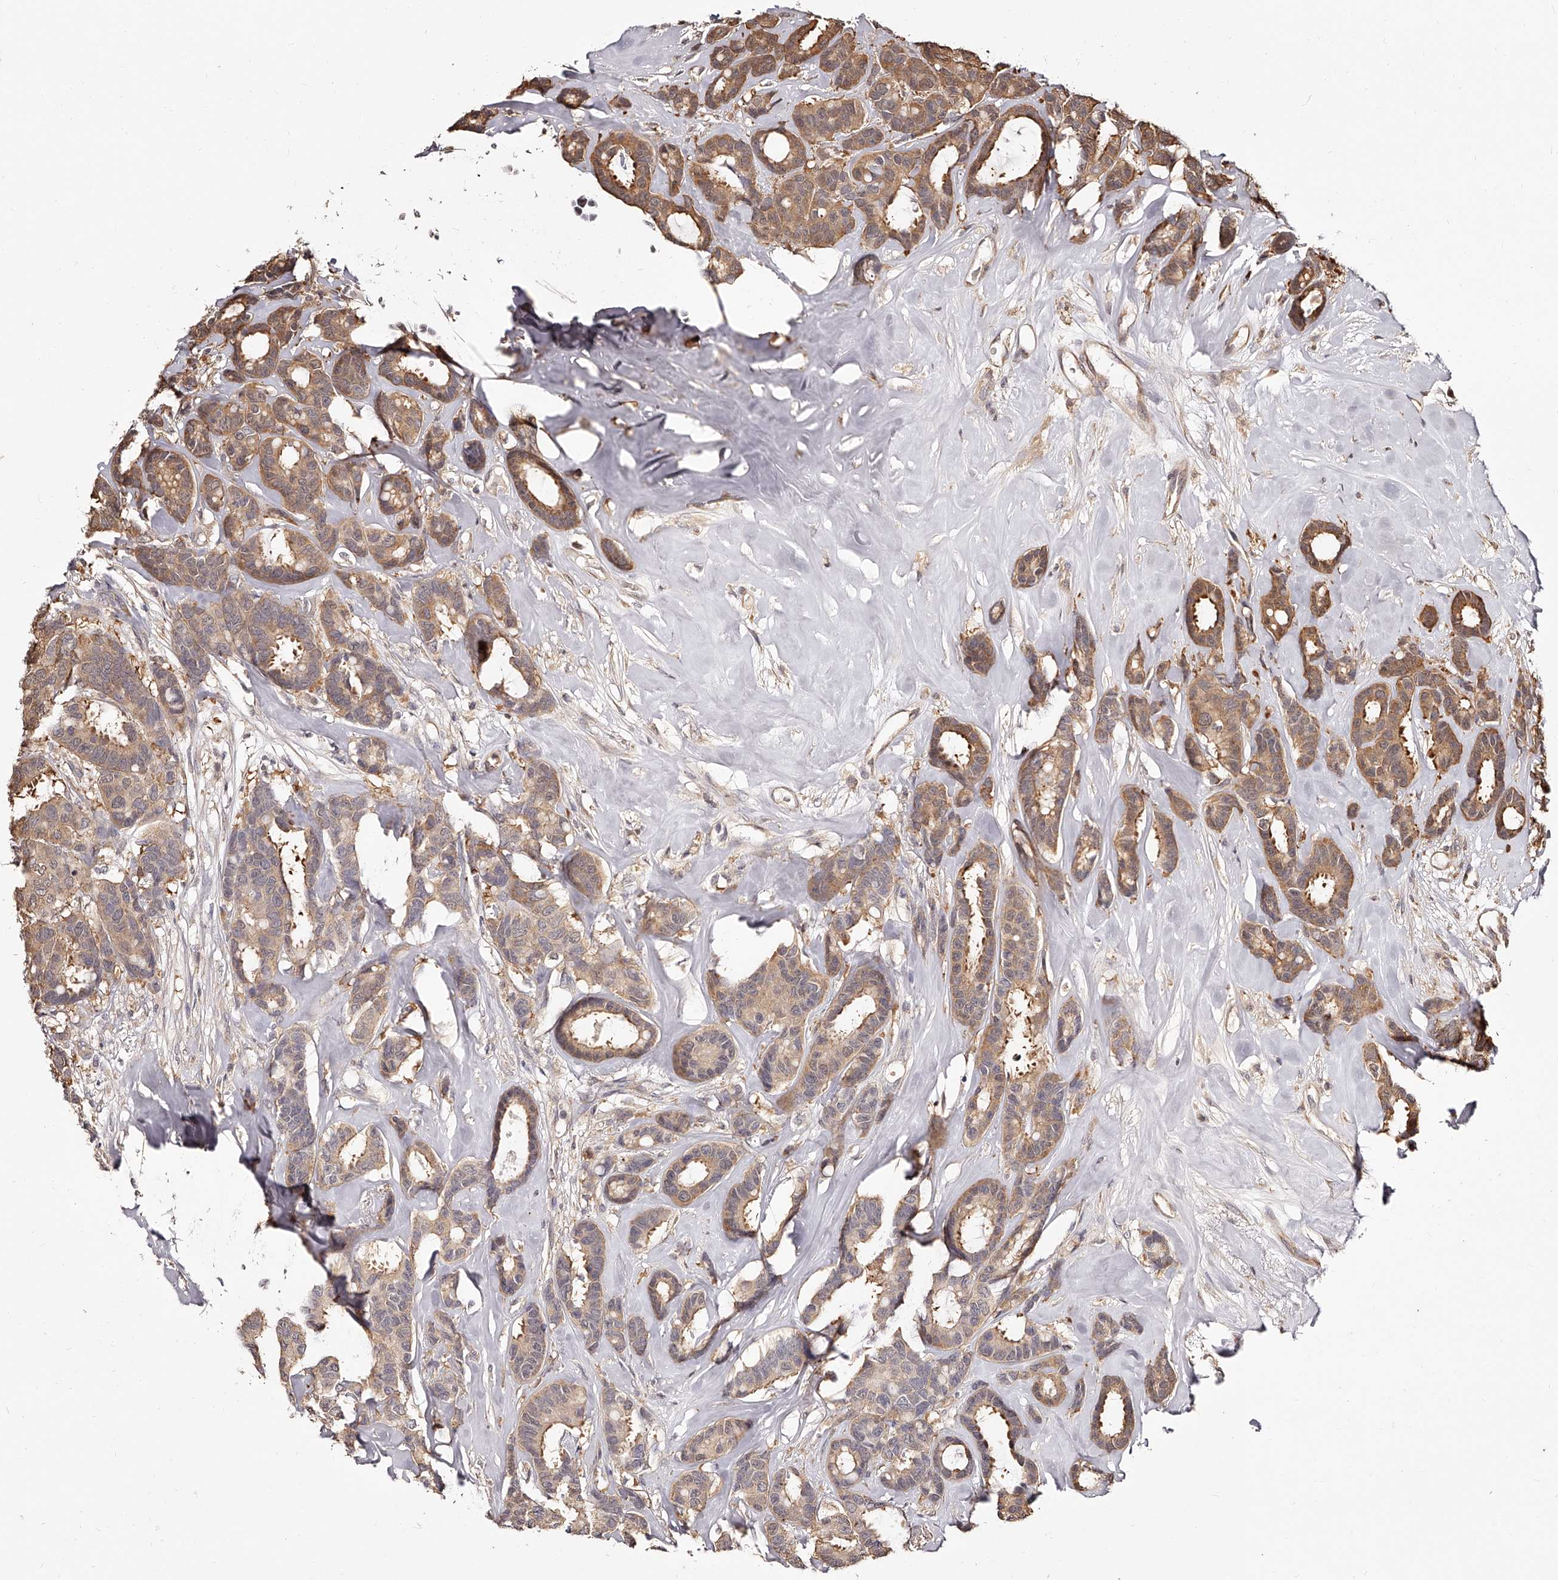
{"staining": {"intensity": "moderate", "quantity": ">75%", "location": "cytoplasmic/membranous"}, "tissue": "breast cancer", "cell_type": "Tumor cells", "image_type": "cancer", "snomed": [{"axis": "morphology", "description": "Duct carcinoma"}, {"axis": "topography", "description": "Breast"}], "caption": "High-magnification brightfield microscopy of breast cancer (infiltrating ductal carcinoma) stained with DAB (3,3'-diaminobenzidine) (brown) and counterstained with hematoxylin (blue). tumor cells exhibit moderate cytoplasmic/membranous positivity is identified in about>75% of cells. The staining was performed using DAB to visualize the protein expression in brown, while the nuclei were stained in blue with hematoxylin (Magnification: 20x).", "gene": "ZNF582", "patient": {"sex": "female", "age": 87}}